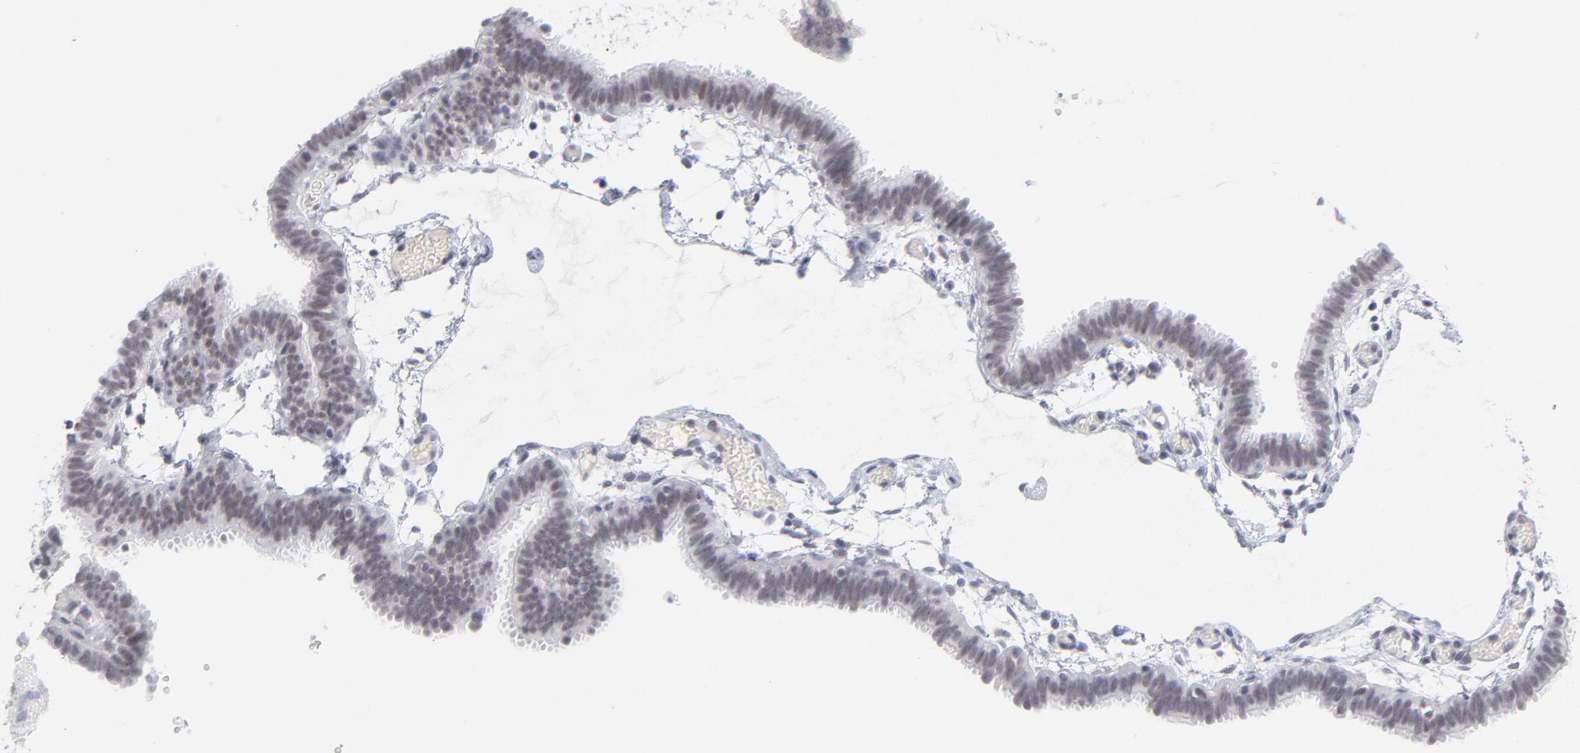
{"staining": {"intensity": "negative", "quantity": "none", "location": "none"}, "tissue": "fallopian tube", "cell_type": "Glandular cells", "image_type": "normal", "snomed": [{"axis": "morphology", "description": "Normal tissue, NOS"}, {"axis": "topography", "description": "Fallopian tube"}], "caption": "Micrograph shows no protein staining in glandular cells of benign fallopian tube.", "gene": "CCR2", "patient": {"sex": "female", "age": 29}}